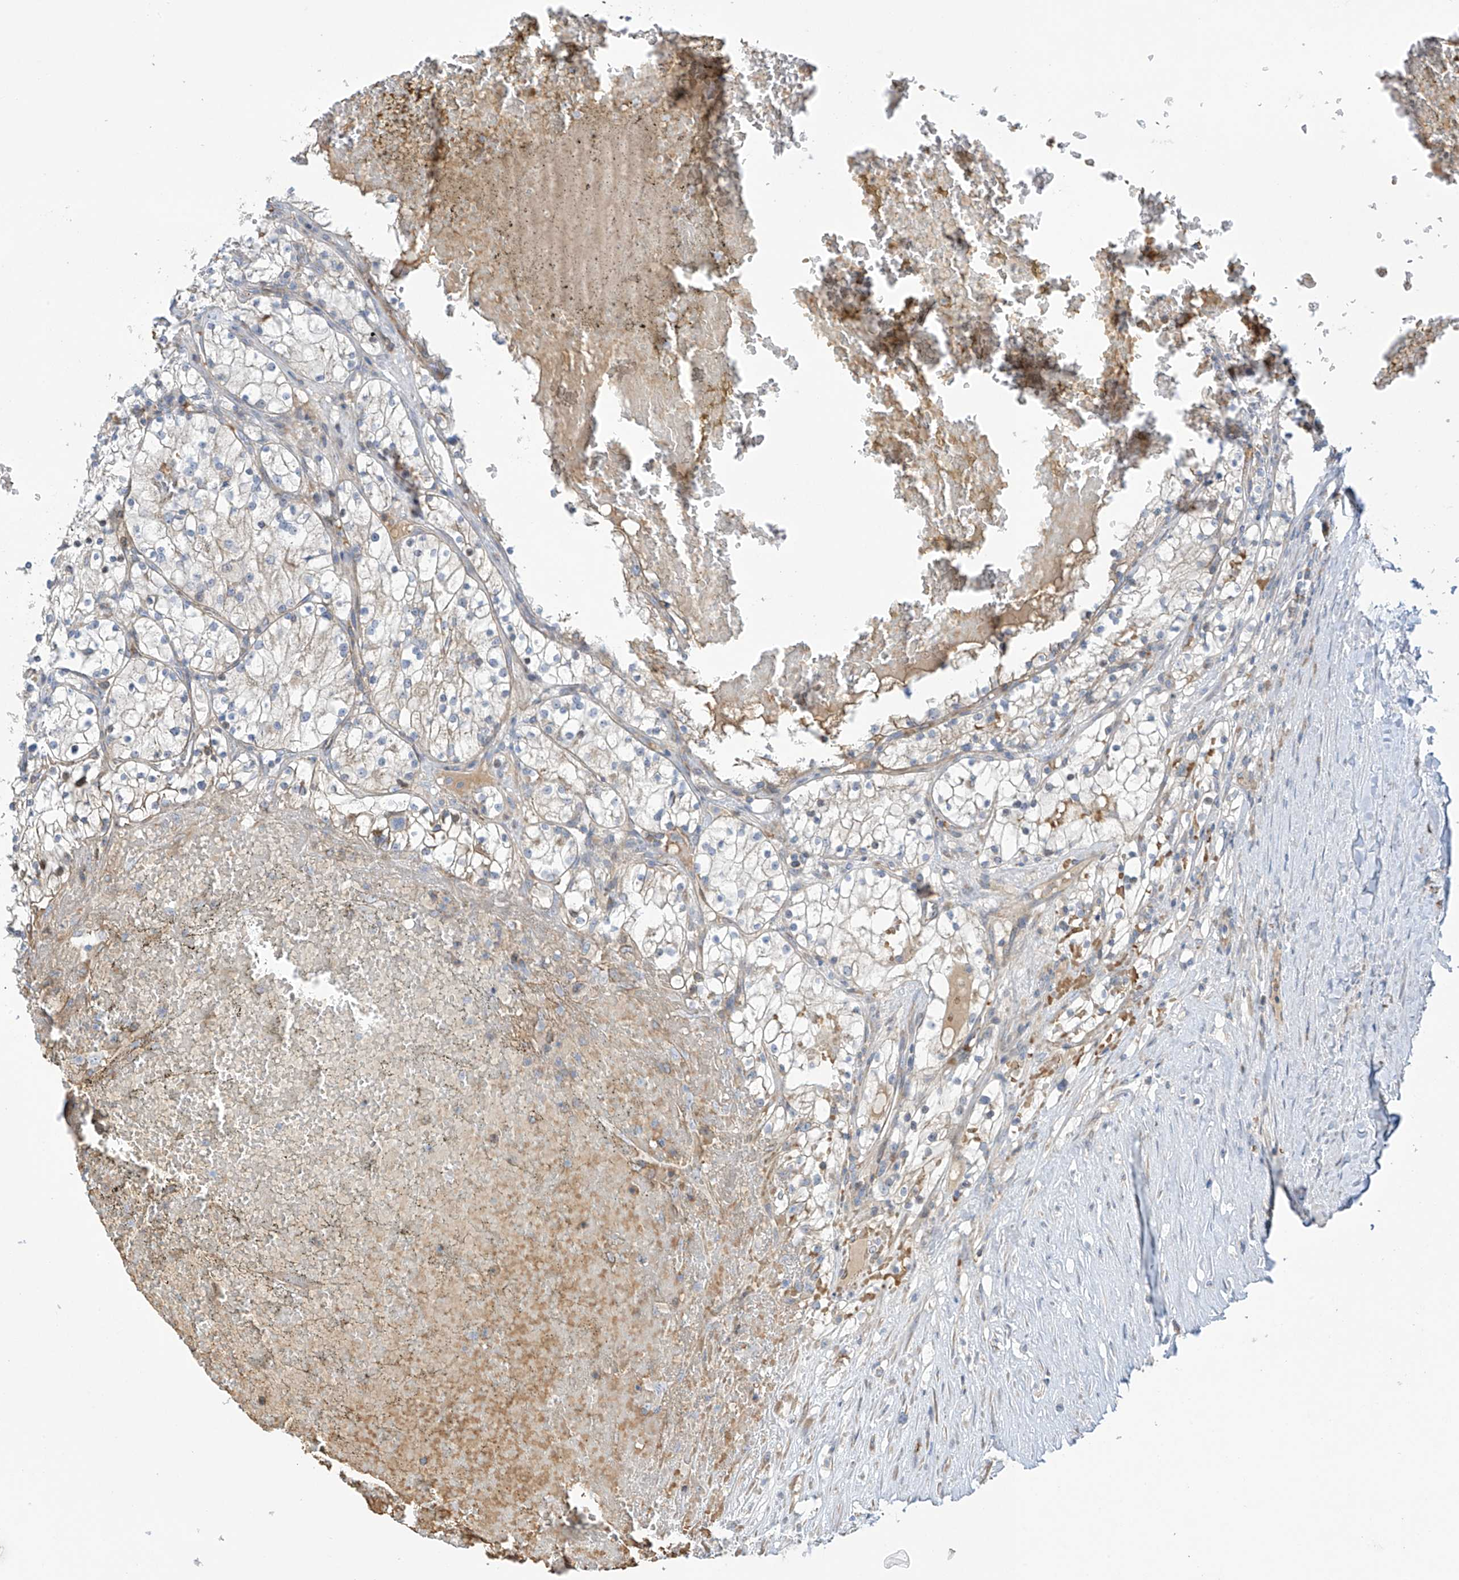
{"staining": {"intensity": "weak", "quantity": "<25%", "location": "cytoplasmic/membranous"}, "tissue": "renal cancer", "cell_type": "Tumor cells", "image_type": "cancer", "snomed": [{"axis": "morphology", "description": "Normal tissue, NOS"}, {"axis": "morphology", "description": "Adenocarcinoma, NOS"}, {"axis": "topography", "description": "Kidney"}], "caption": "Immunohistochemistry of renal cancer (adenocarcinoma) displays no expression in tumor cells.", "gene": "METTL18", "patient": {"sex": "male", "age": 68}}